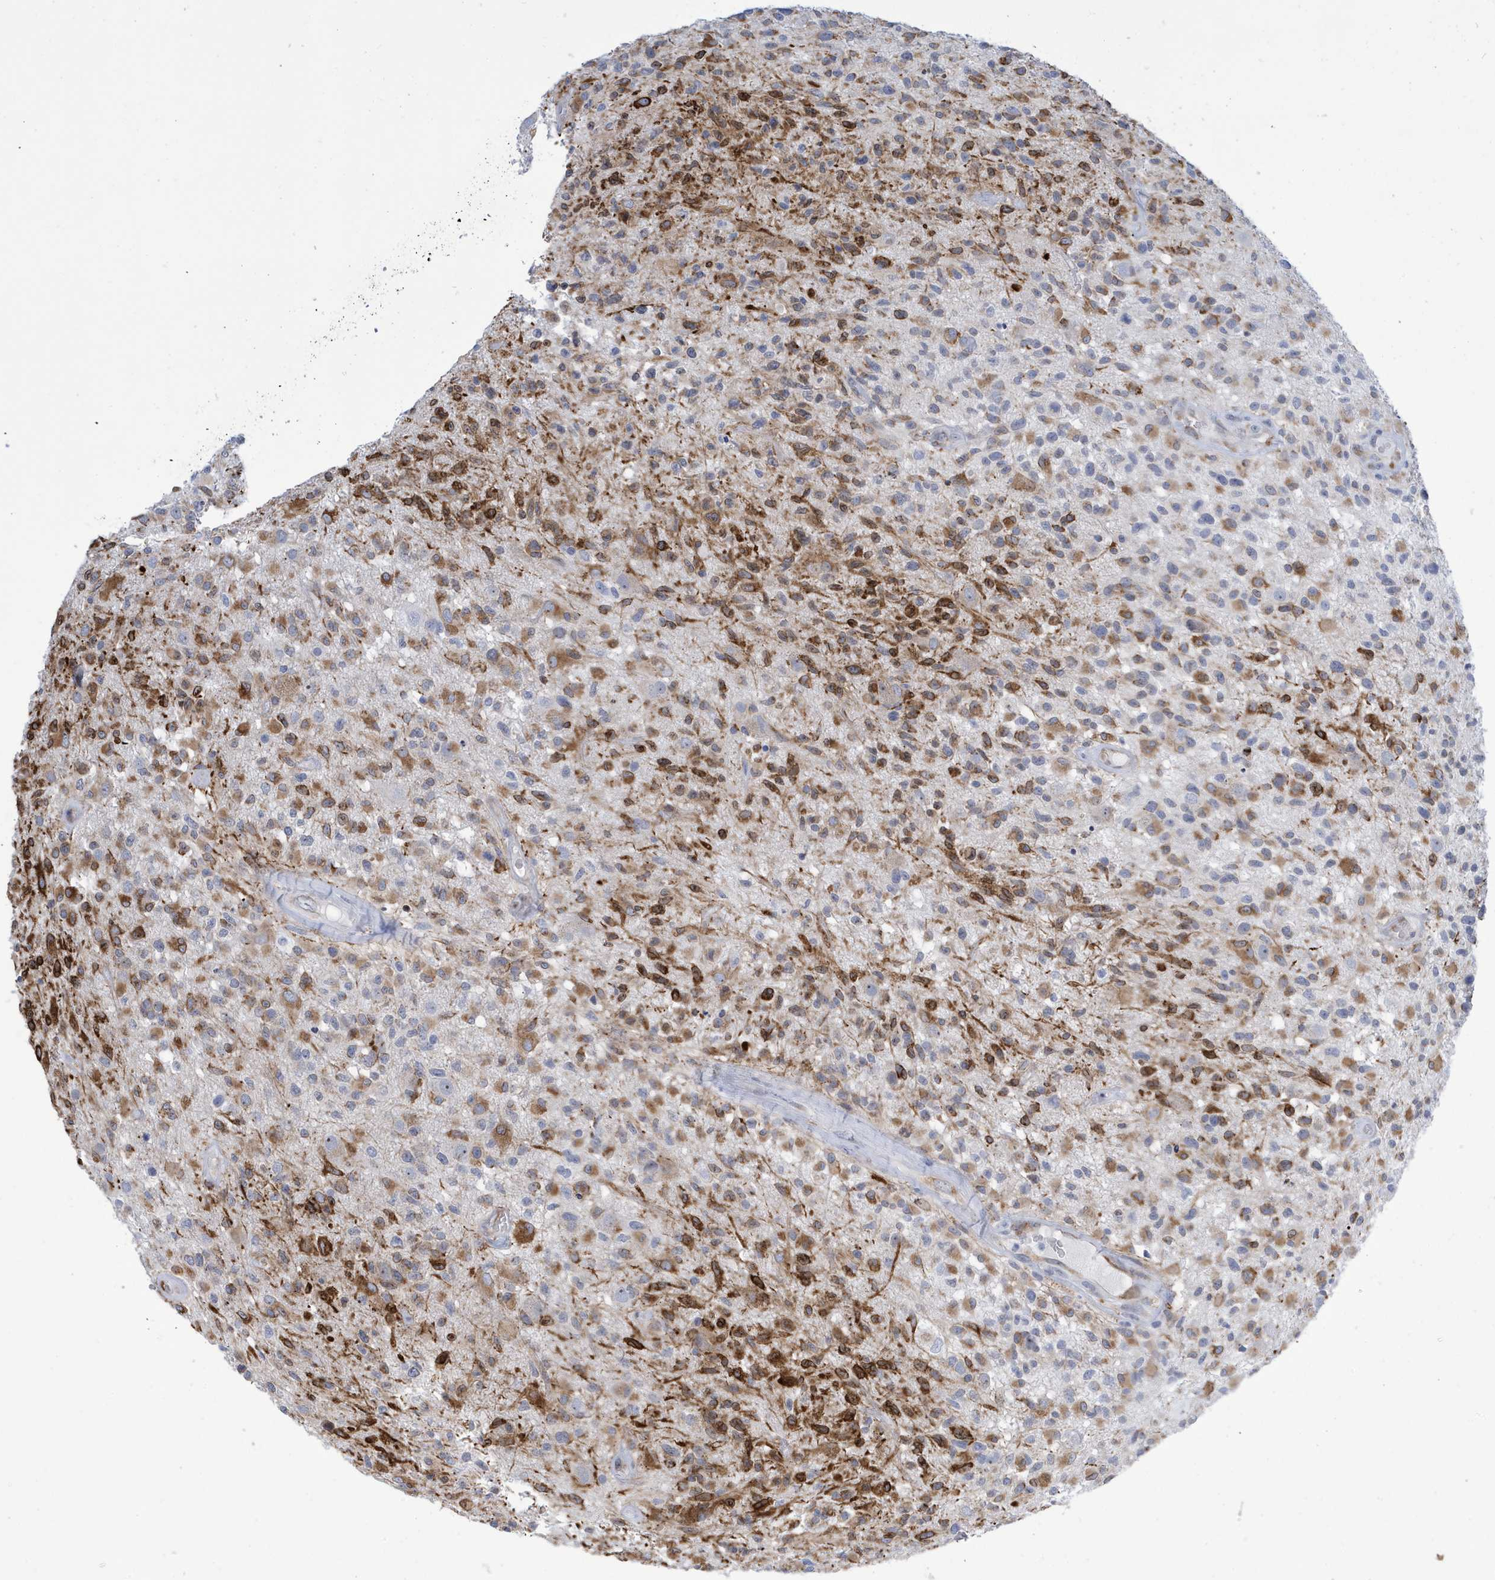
{"staining": {"intensity": "moderate", "quantity": ">75%", "location": "cytoplasmic/membranous"}, "tissue": "glioma", "cell_type": "Tumor cells", "image_type": "cancer", "snomed": [{"axis": "morphology", "description": "Glioma, malignant, High grade"}, {"axis": "morphology", "description": "Glioblastoma, NOS"}, {"axis": "topography", "description": "Brain"}], "caption": "High-power microscopy captured an immunohistochemistry image of glioma, revealing moderate cytoplasmic/membranous expression in approximately >75% of tumor cells. (Stains: DAB (3,3'-diaminobenzidine) in brown, nuclei in blue, Microscopy: brightfield microscopy at high magnification).", "gene": "SEMA3F", "patient": {"sex": "male", "age": 60}}